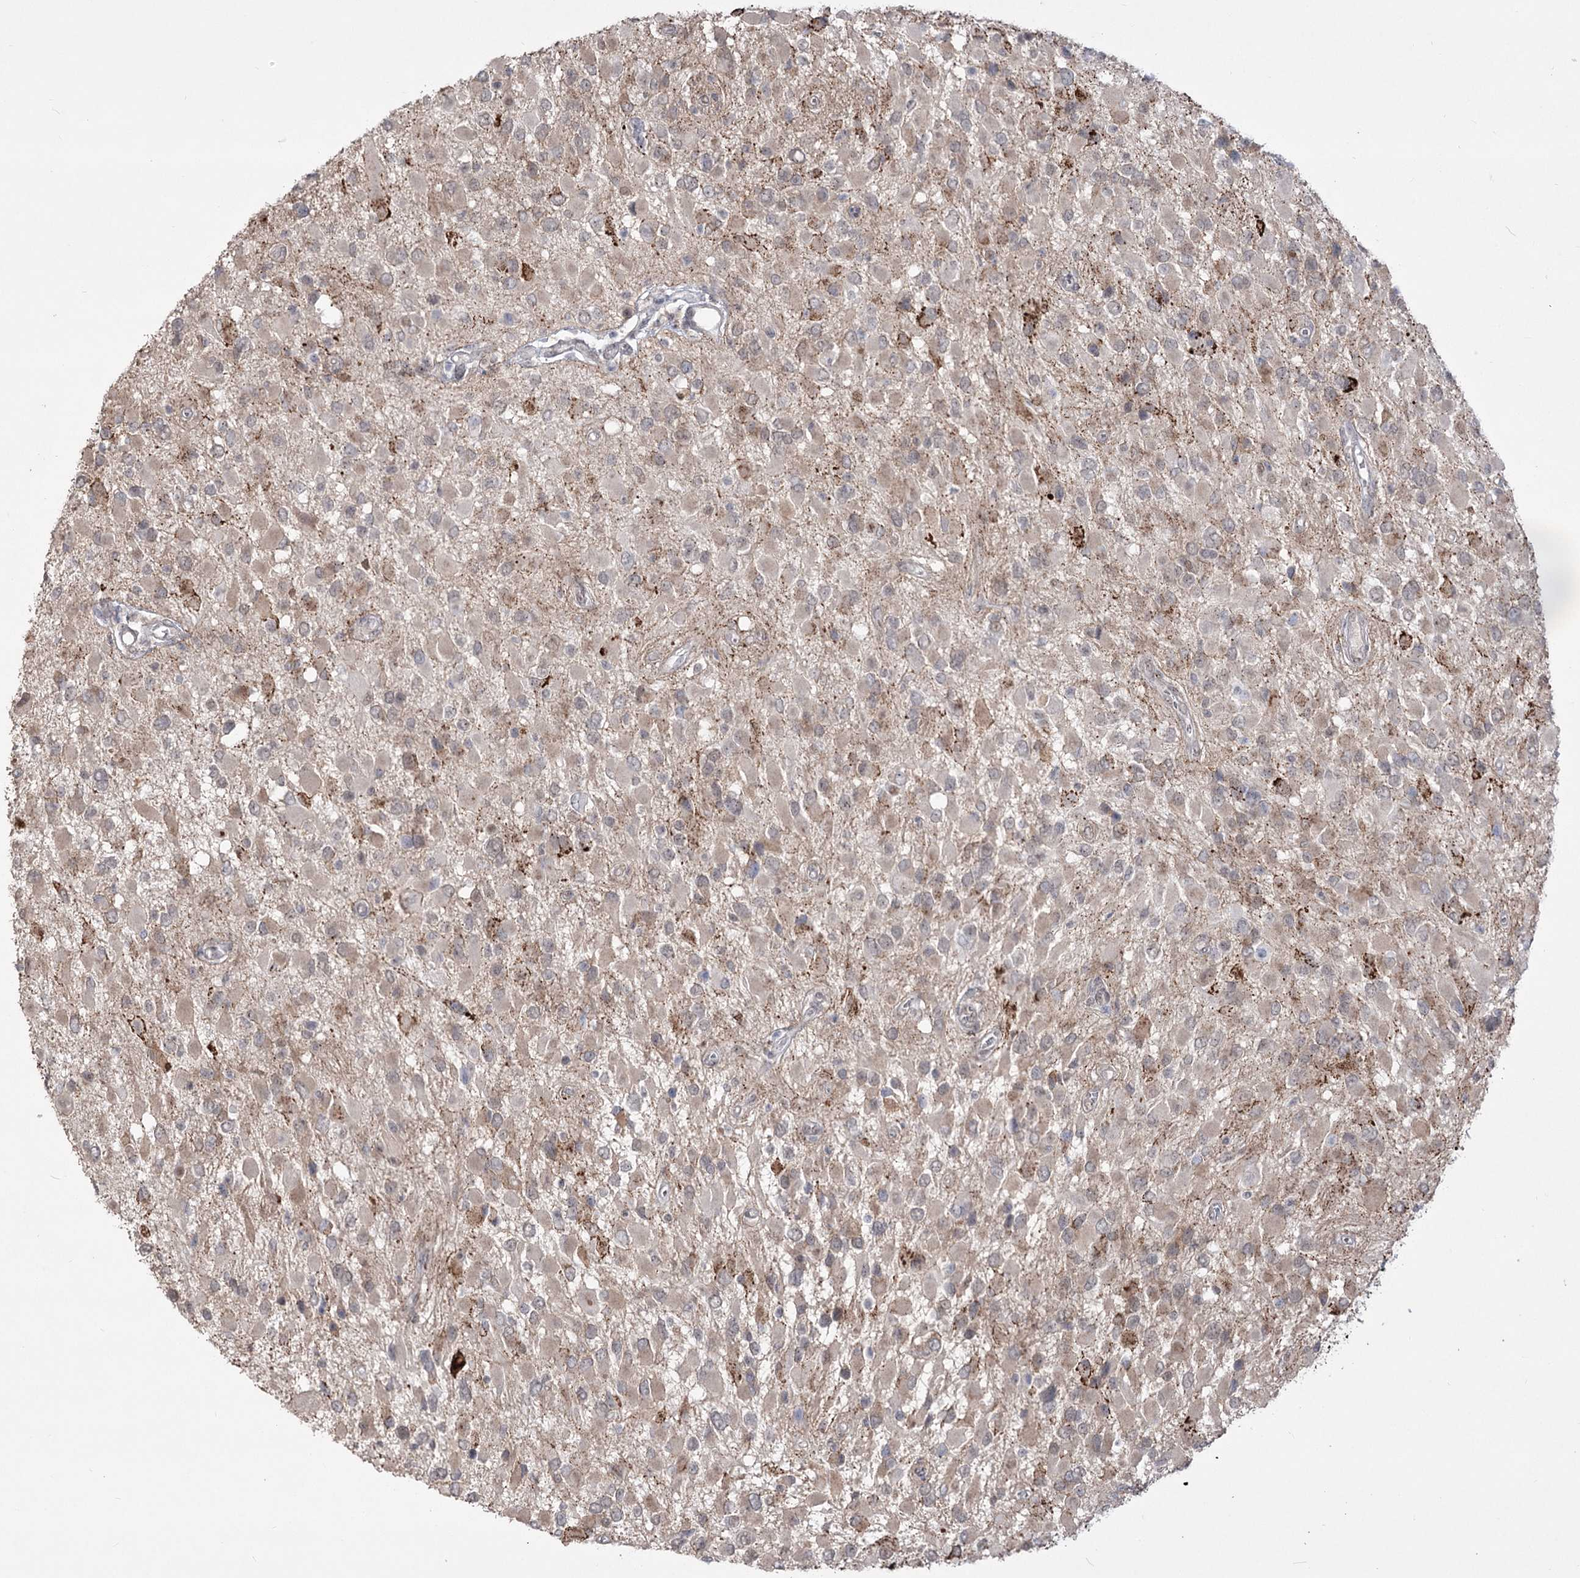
{"staining": {"intensity": "negative", "quantity": "none", "location": "none"}, "tissue": "glioma", "cell_type": "Tumor cells", "image_type": "cancer", "snomed": [{"axis": "morphology", "description": "Glioma, malignant, High grade"}, {"axis": "topography", "description": "Brain"}], "caption": "This image is of glioma stained with immunohistochemistry to label a protein in brown with the nuclei are counter-stained blue. There is no expression in tumor cells. (DAB (3,3'-diaminobenzidine) IHC with hematoxylin counter stain).", "gene": "ZSCAN23", "patient": {"sex": "male", "age": 53}}